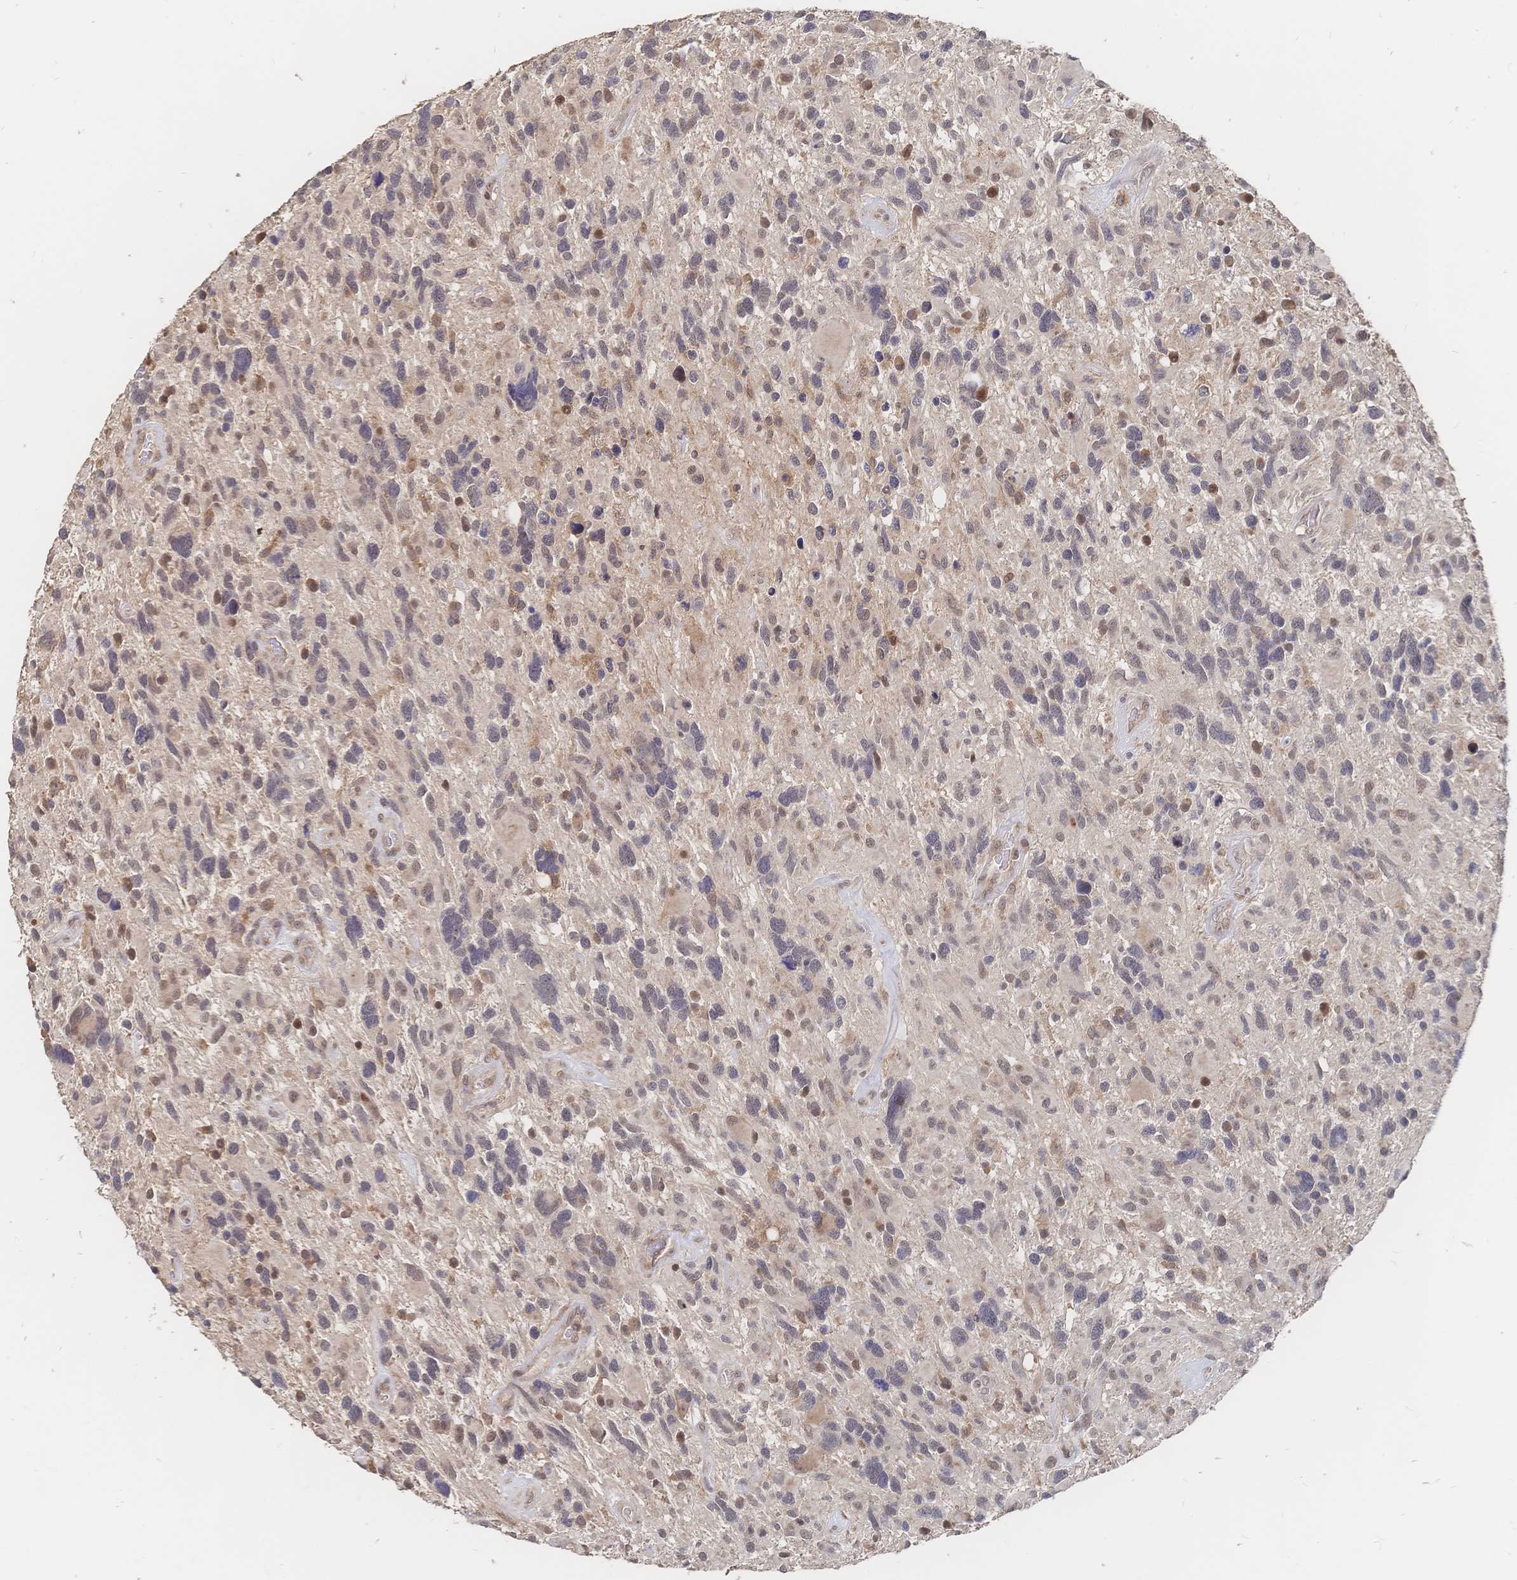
{"staining": {"intensity": "weak", "quantity": "<25%", "location": "nuclear"}, "tissue": "glioma", "cell_type": "Tumor cells", "image_type": "cancer", "snomed": [{"axis": "morphology", "description": "Glioma, malignant, High grade"}, {"axis": "topography", "description": "Brain"}], "caption": "This is an IHC micrograph of human malignant glioma (high-grade). There is no expression in tumor cells.", "gene": "LRP5", "patient": {"sex": "male", "age": 49}}